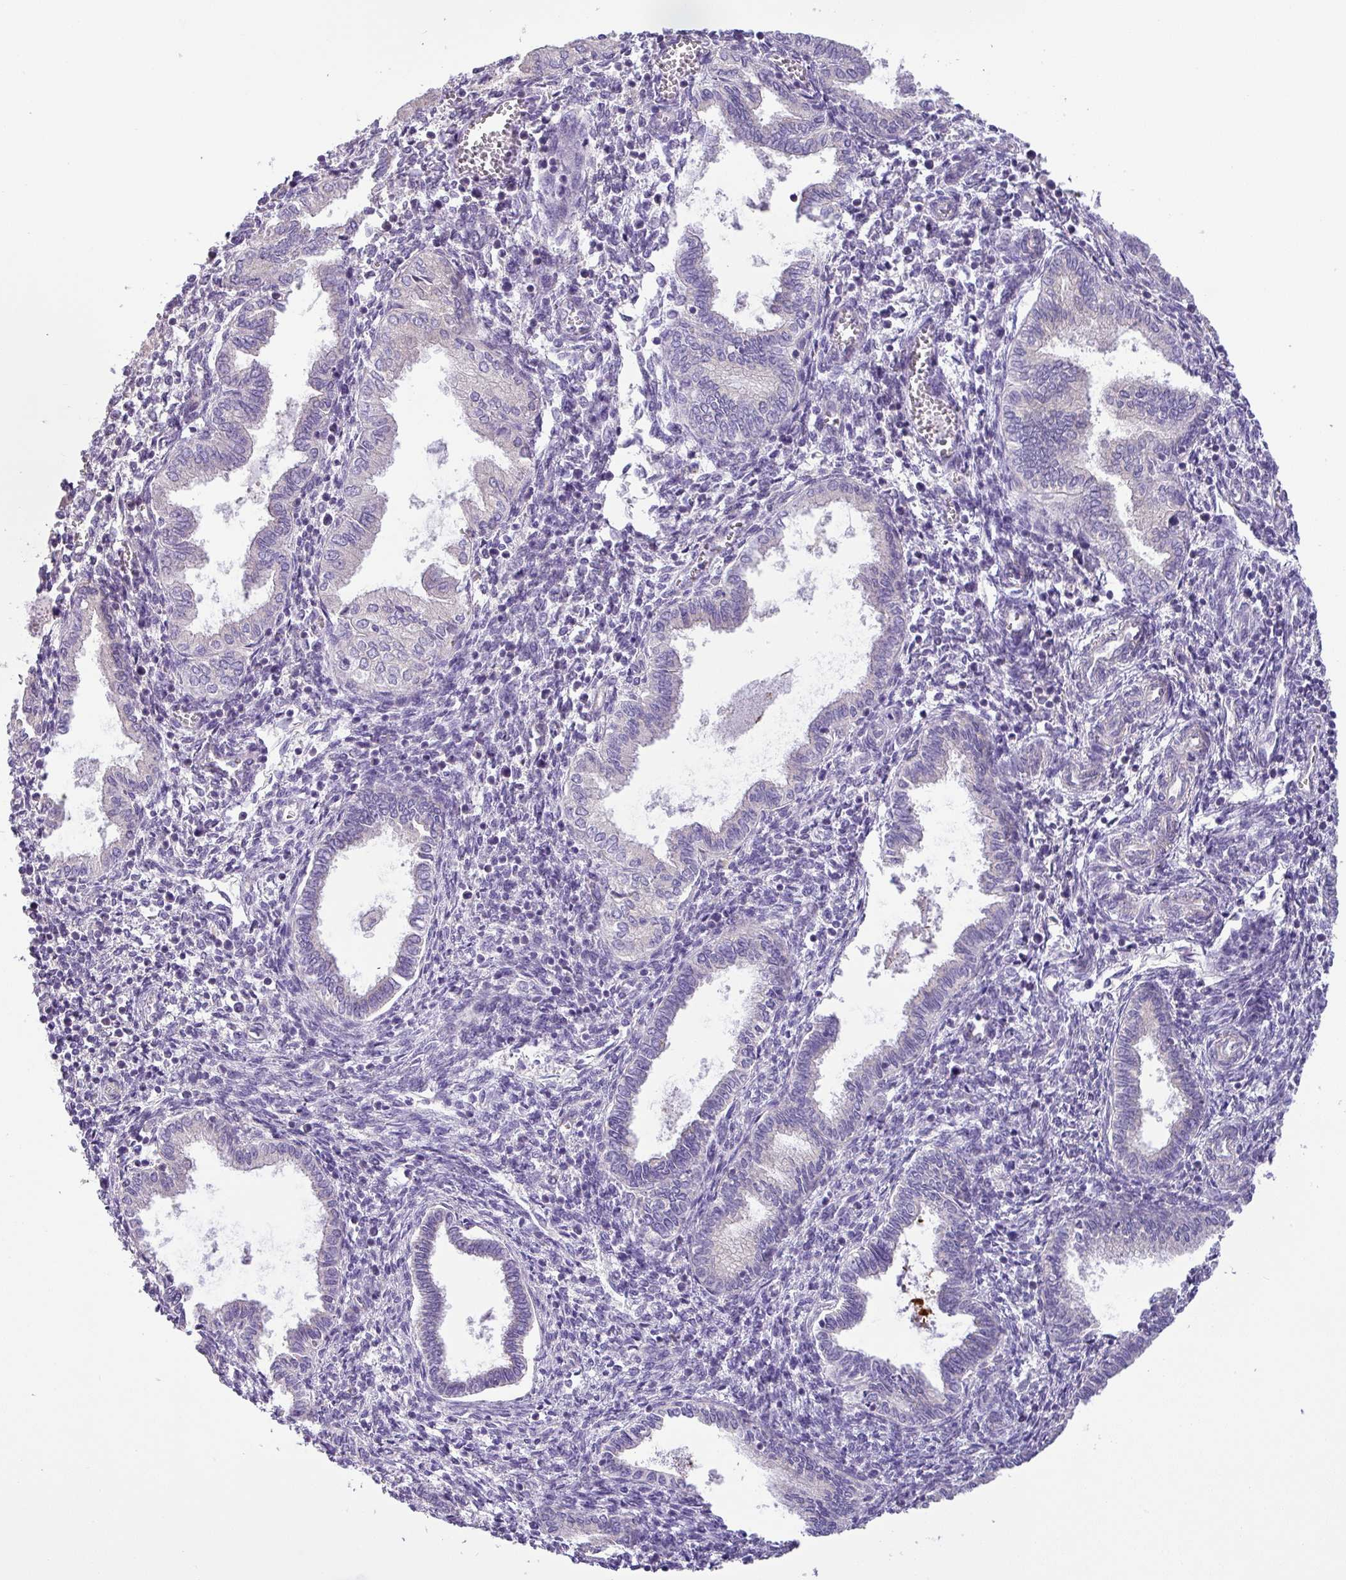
{"staining": {"intensity": "negative", "quantity": "none", "location": "none"}, "tissue": "endometrium", "cell_type": "Cells in endometrial stroma", "image_type": "normal", "snomed": [{"axis": "morphology", "description": "Normal tissue, NOS"}, {"axis": "topography", "description": "Endometrium"}], "caption": "Immunohistochemistry (IHC) micrograph of benign endometrium stained for a protein (brown), which displays no expression in cells in endometrial stroma.", "gene": "GALNT12", "patient": {"sex": "female", "age": 37}}